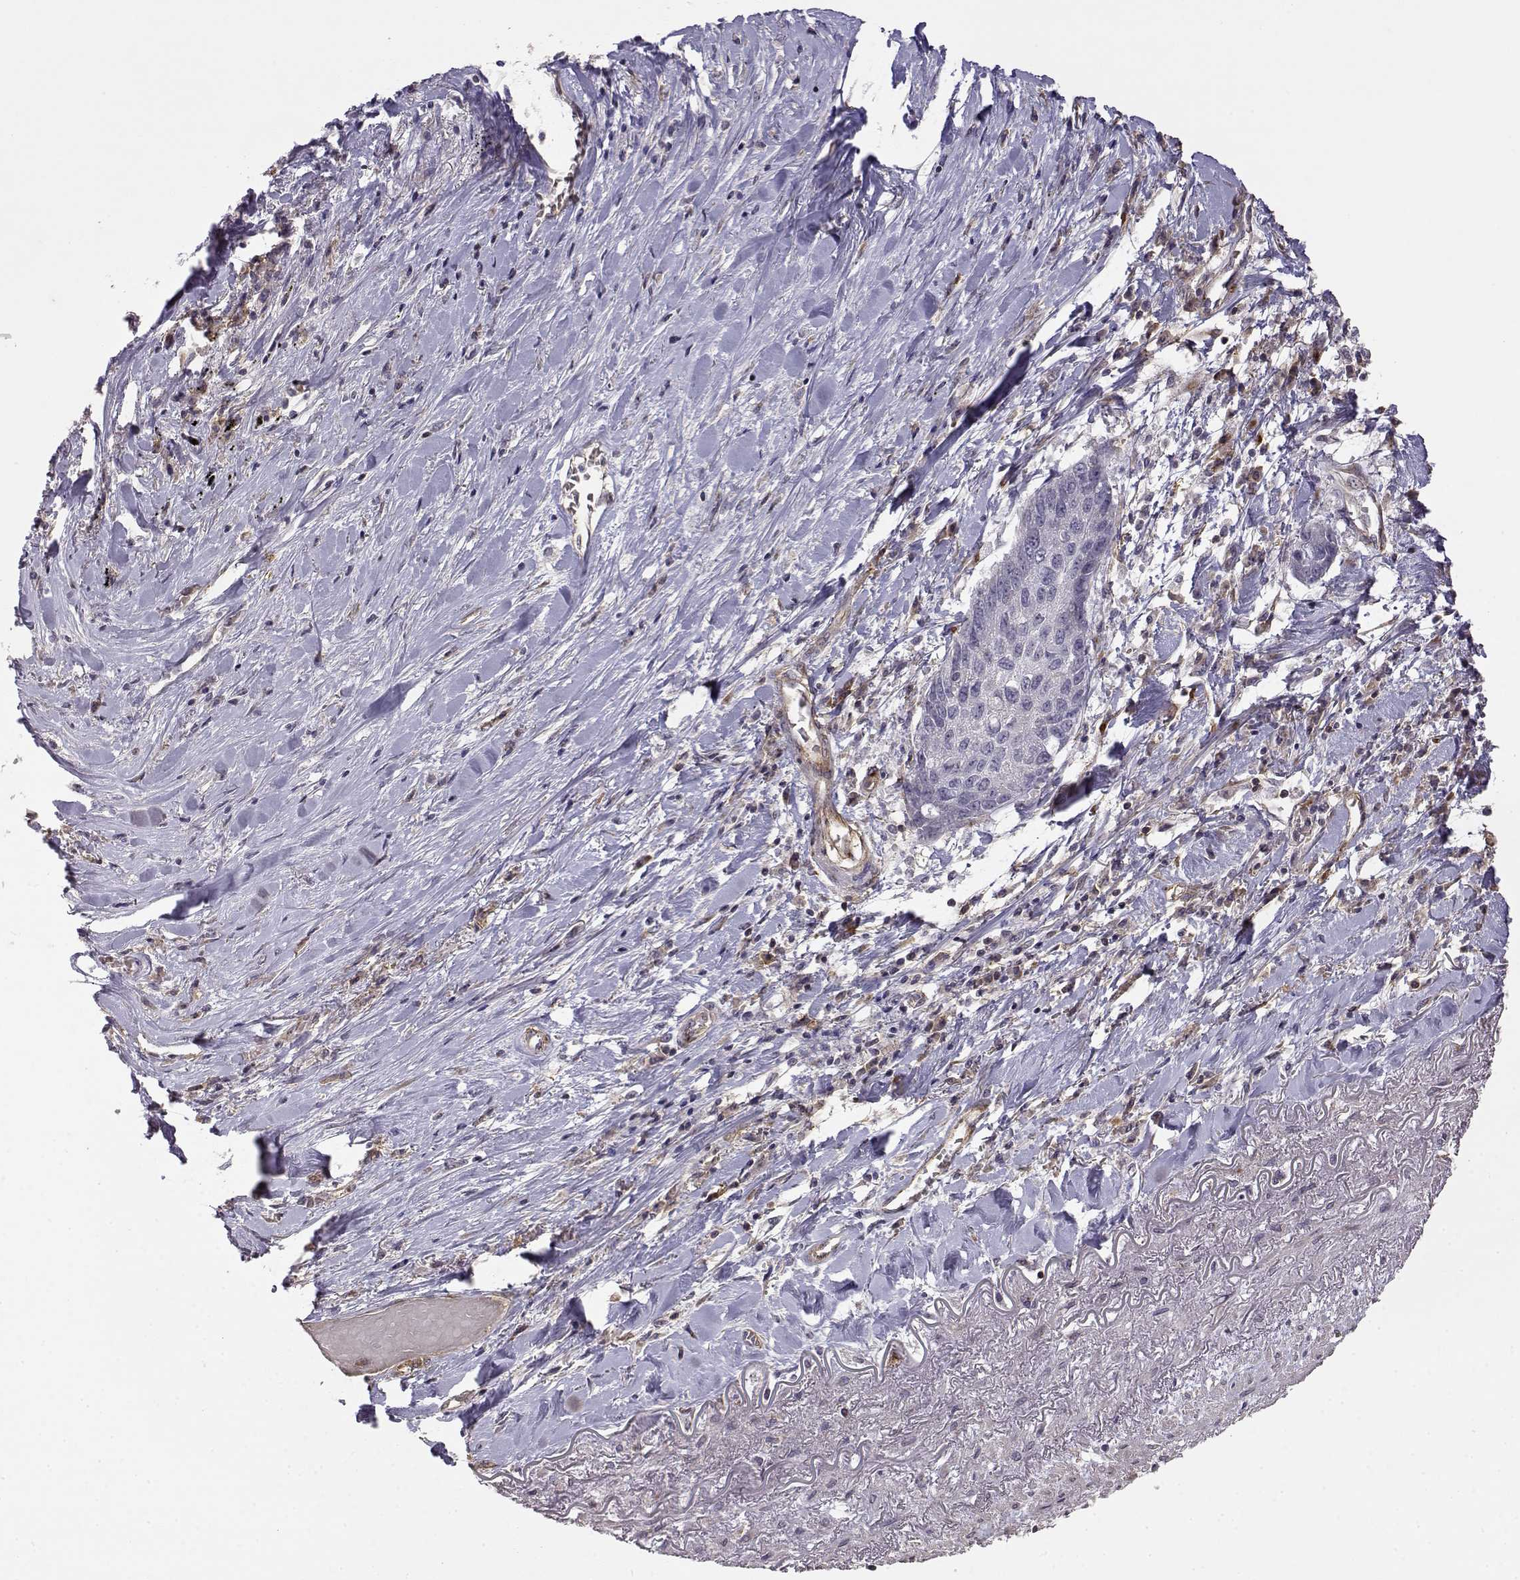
{"staining": {"intensity": "negative", "quantity": "none", "location": "none"}, "tissue": "lung cancer", "cell_type": "Tumor cells", "image_type": "cancer", "snomed": [{"axis": "morphology", "description": "Squamous cell carcinoma, NOS"}, {"axis": "topography", "description": "Lung"}], "caption": "Histopathology image shows no significant protein expression in tumor cells of lung cancer (squamous cell carcinoma). (DAB IHC visualized using brightfield microscopy, high magnification).", "gene": "IFITM1", "patient": {"sex": "male", "age": 73}}